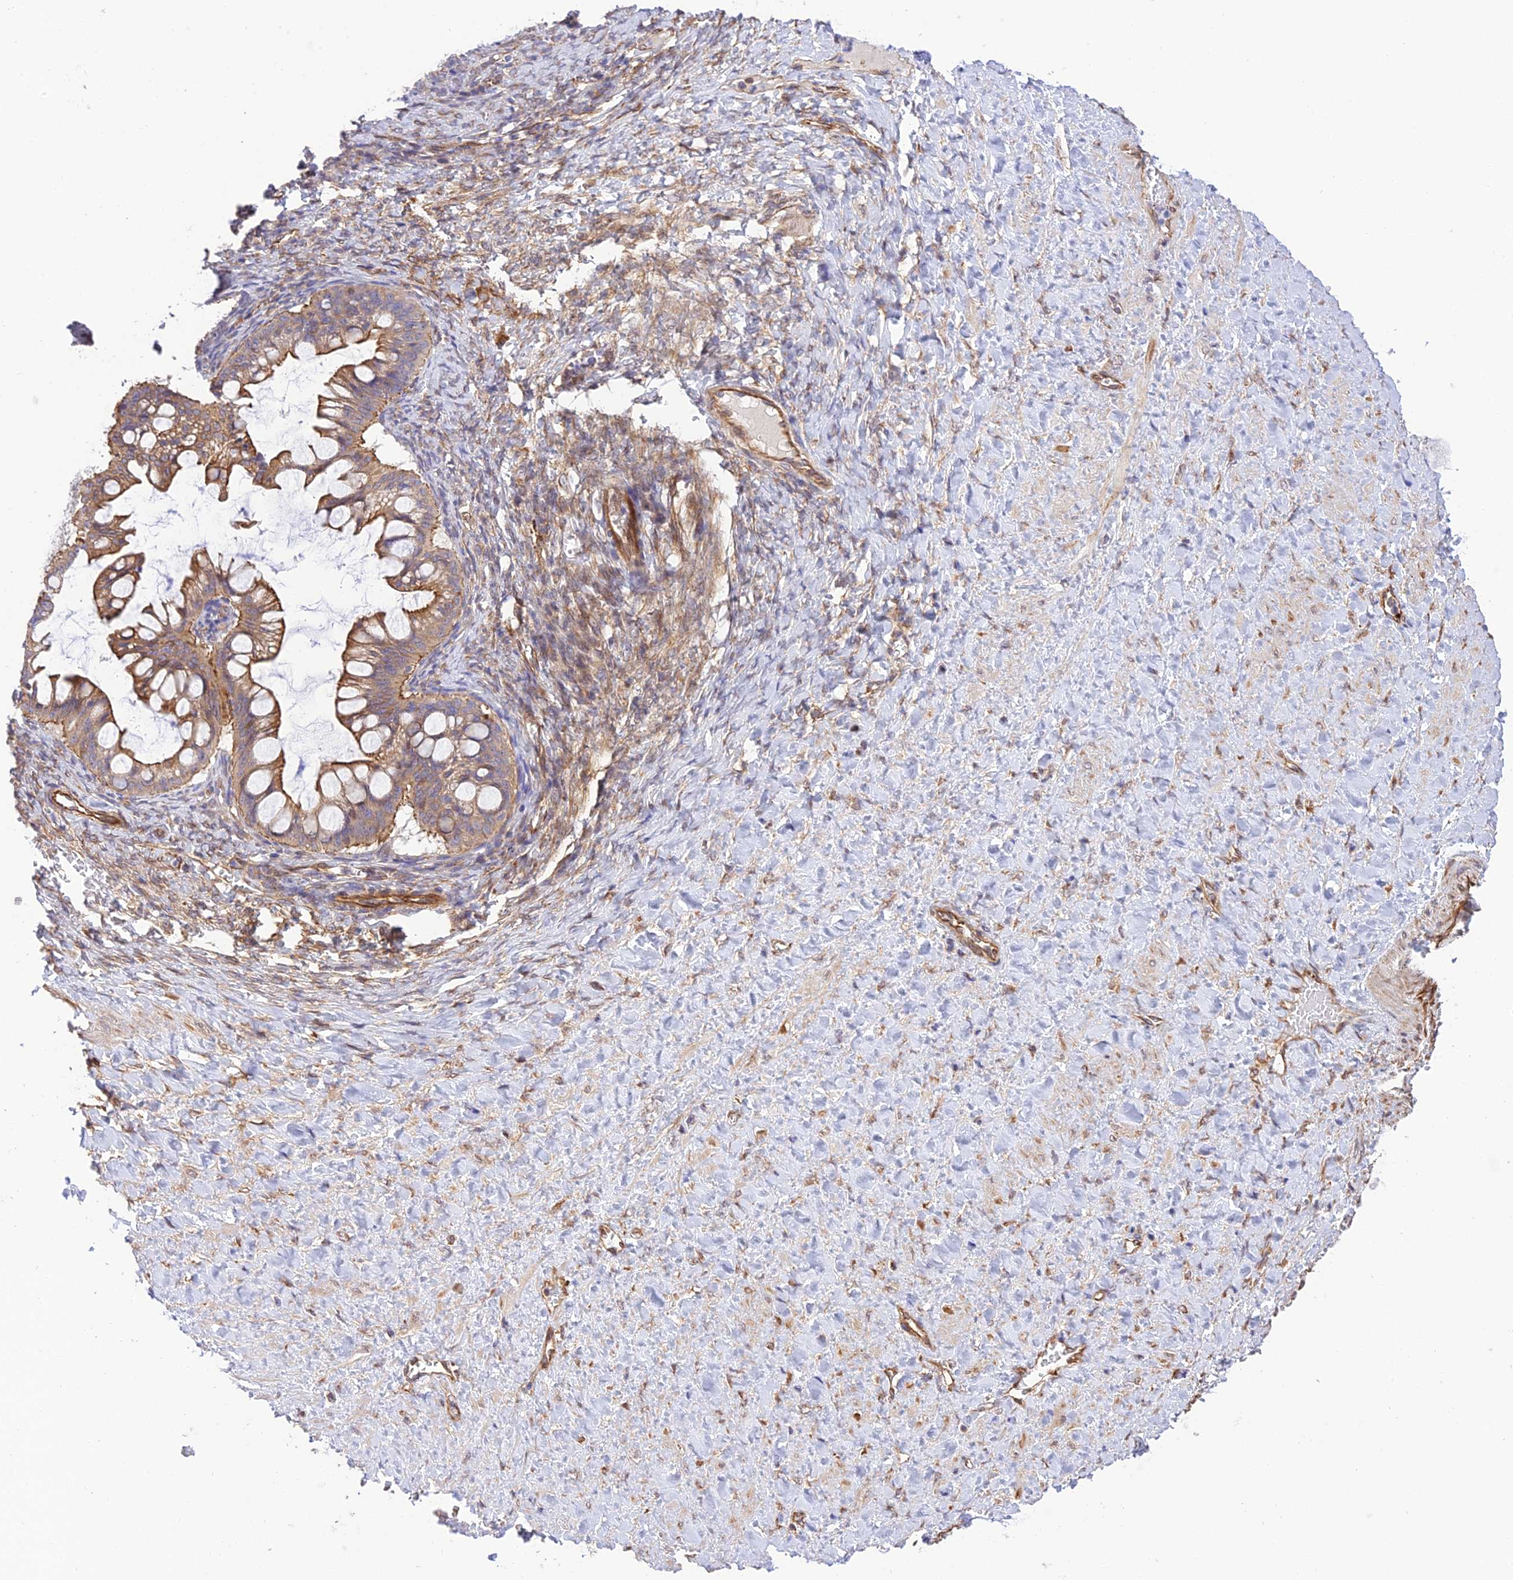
{"staining": {"intensity": "moderate", "quantity": ">75%", "location": "cytoplasmic/membranous"}, "tissue": "ovarian cancer", "cell_type": "Tumor cells", "image_type": "cancer", "snomed": [{"axis": "morphology", "description": "Cystadenocarcinoma, mucinous, NOS"}, {"axis": "topography", "description": "Ovary"}], "caption": "Ovarian mucinous cystadenocarcinoma stained with a protein marker displays moderate staining in tumor cells.", "gene": "EXOC3L4", "patient": {"sex": "female", "age": 73}}